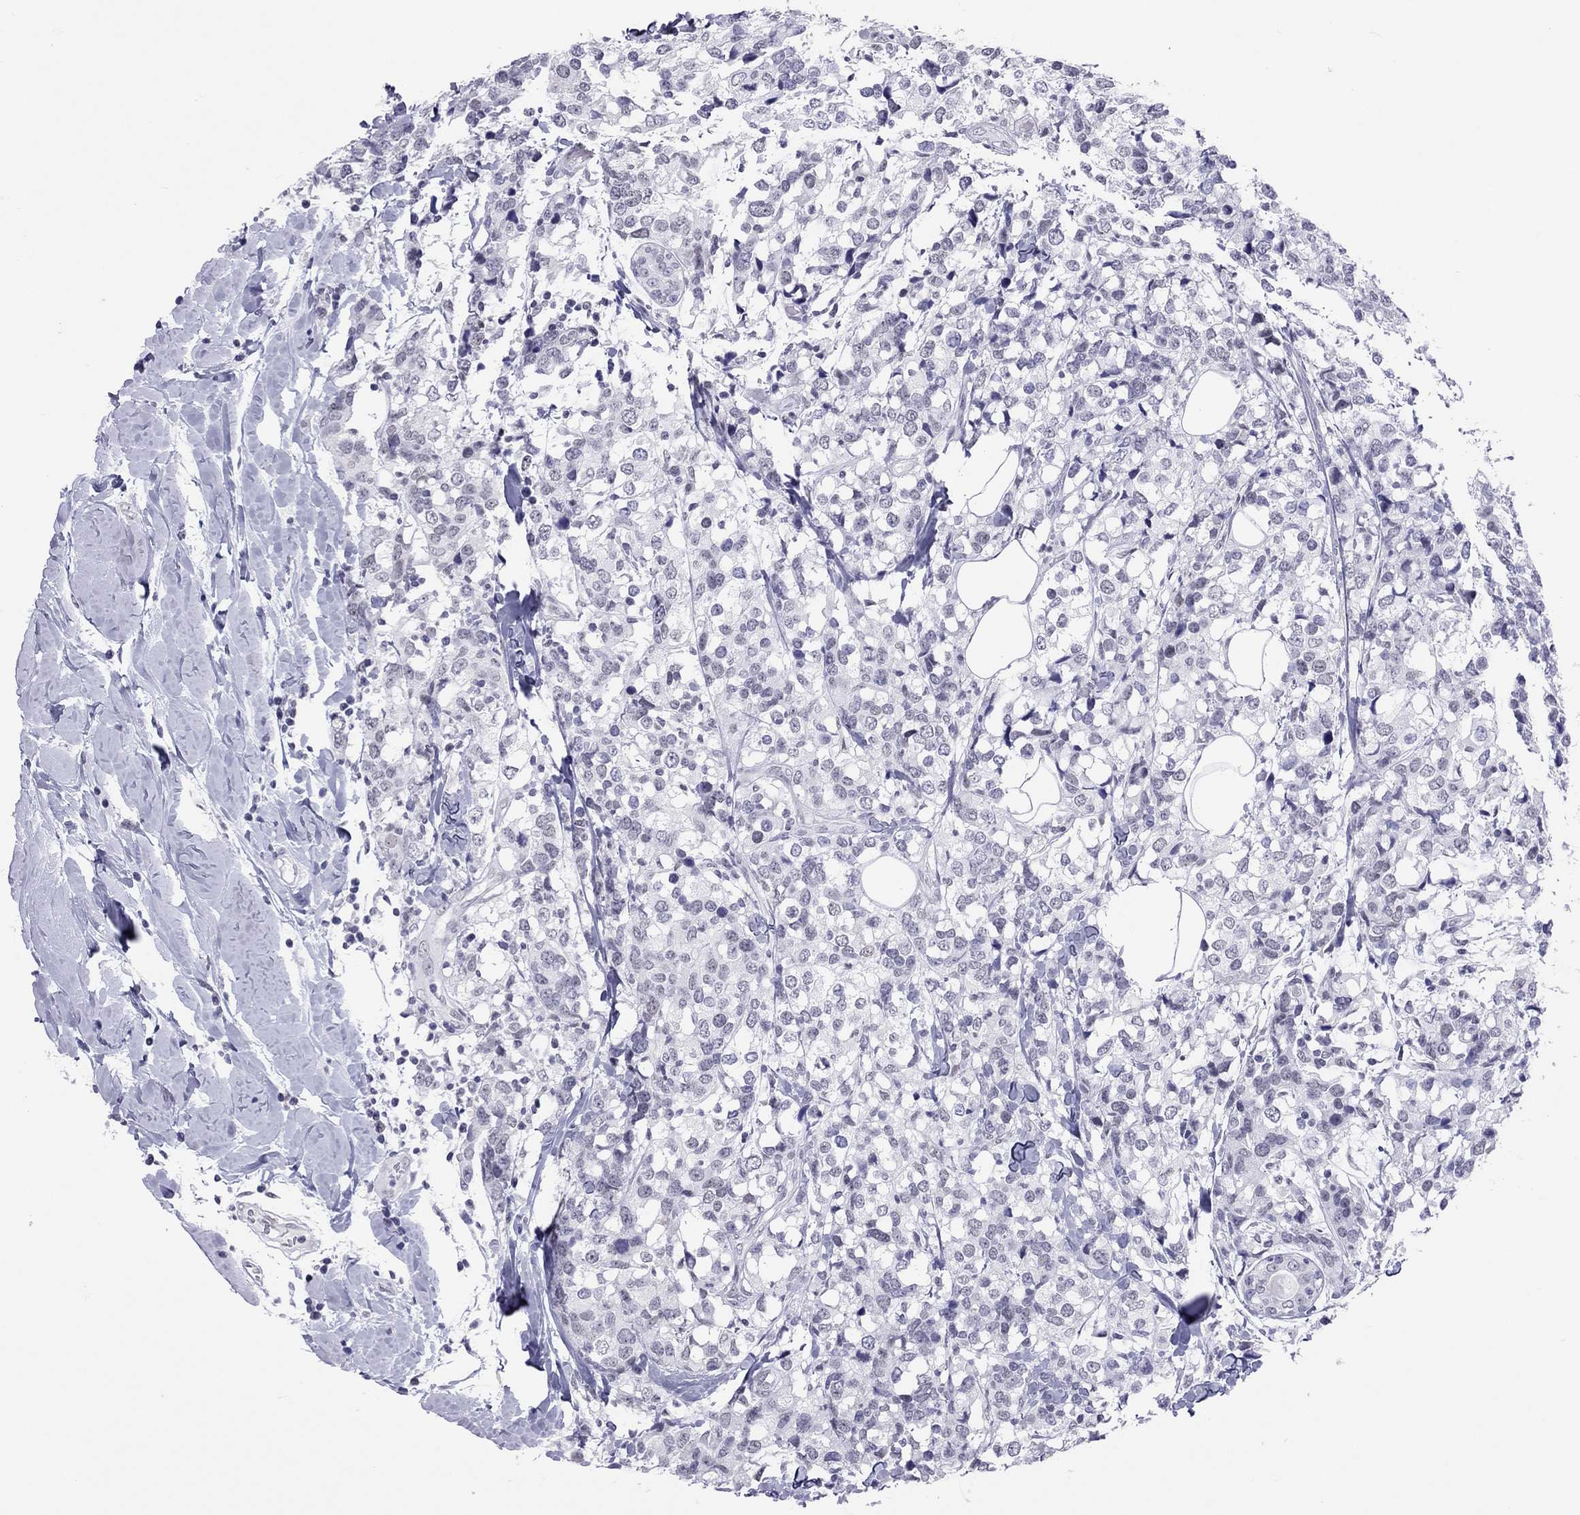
{"staining": {"intensity": "negative", "quantity": "none", "location": "none"}, "tissue": "breast cancer", "cell_type": "Tumor cells", "image_type": "cancer", "snomed": [{"axis": "morphology", "description": "Lobular carcinoma"}, {"axis": "topography", "description": "Breast"}], "caption": "Protein analysis of breast cancer (lobular carcinoma) demonstrates no significant staining in tumor cells.", "gene": "JHY", "patient": {"sex": "female", "age": 59}}